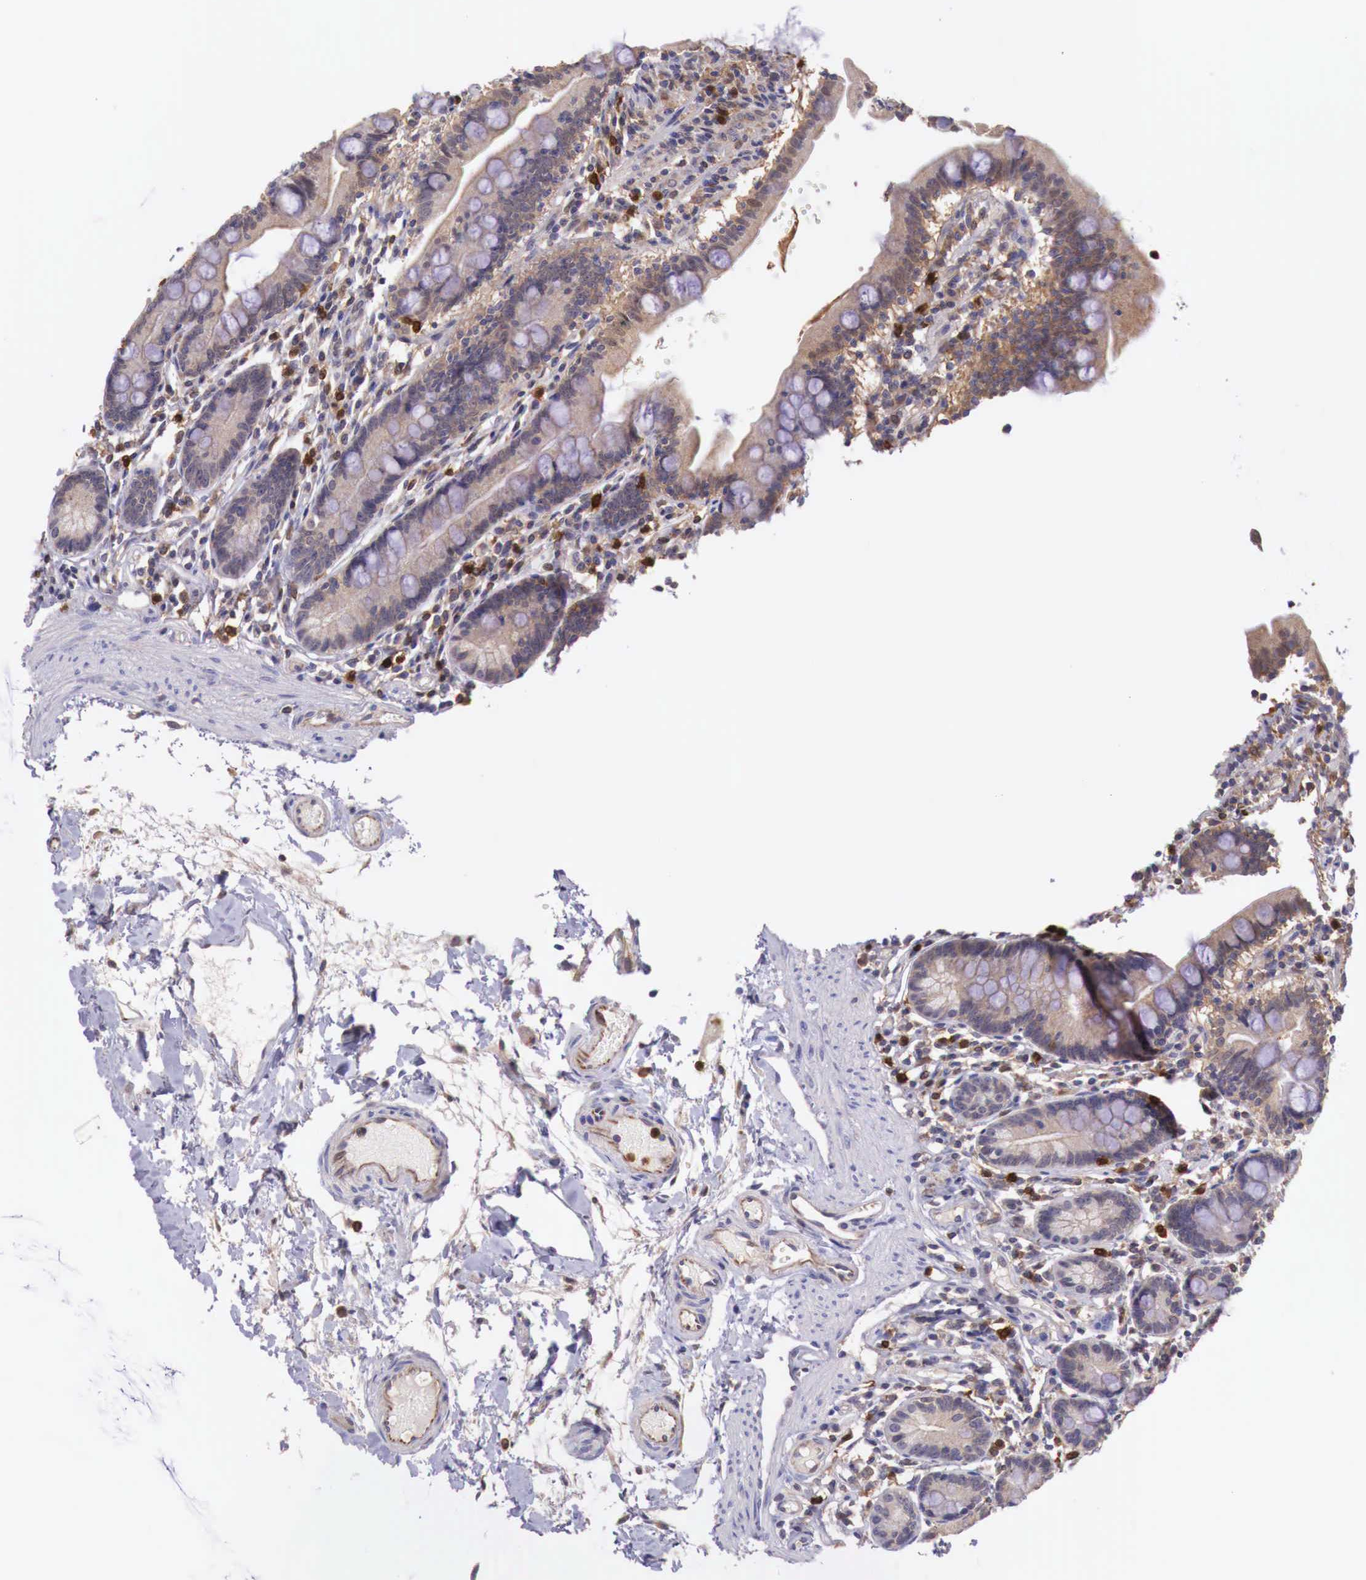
{"staining": {"intensity": "weak", "quantity": ">75%", "location": "cytoplasmic/membranous"}, "tissue": "small intestine", "cell_type": "Glandular cells", "image_type": "normal", "snomed": [{"axis": "morphology", "description": "Normal tissue, NOS"}, {"axis": "topography", "description": "Small intestine"}], "caption": "IHC image of normal small intestine stained for a protein (brown), which reveals low levels of weak cytoplasmic/membranous expression in about >75% of glandular cells.", "gene": "GAB2", "patient": {"sex": "female", "age": 69}}